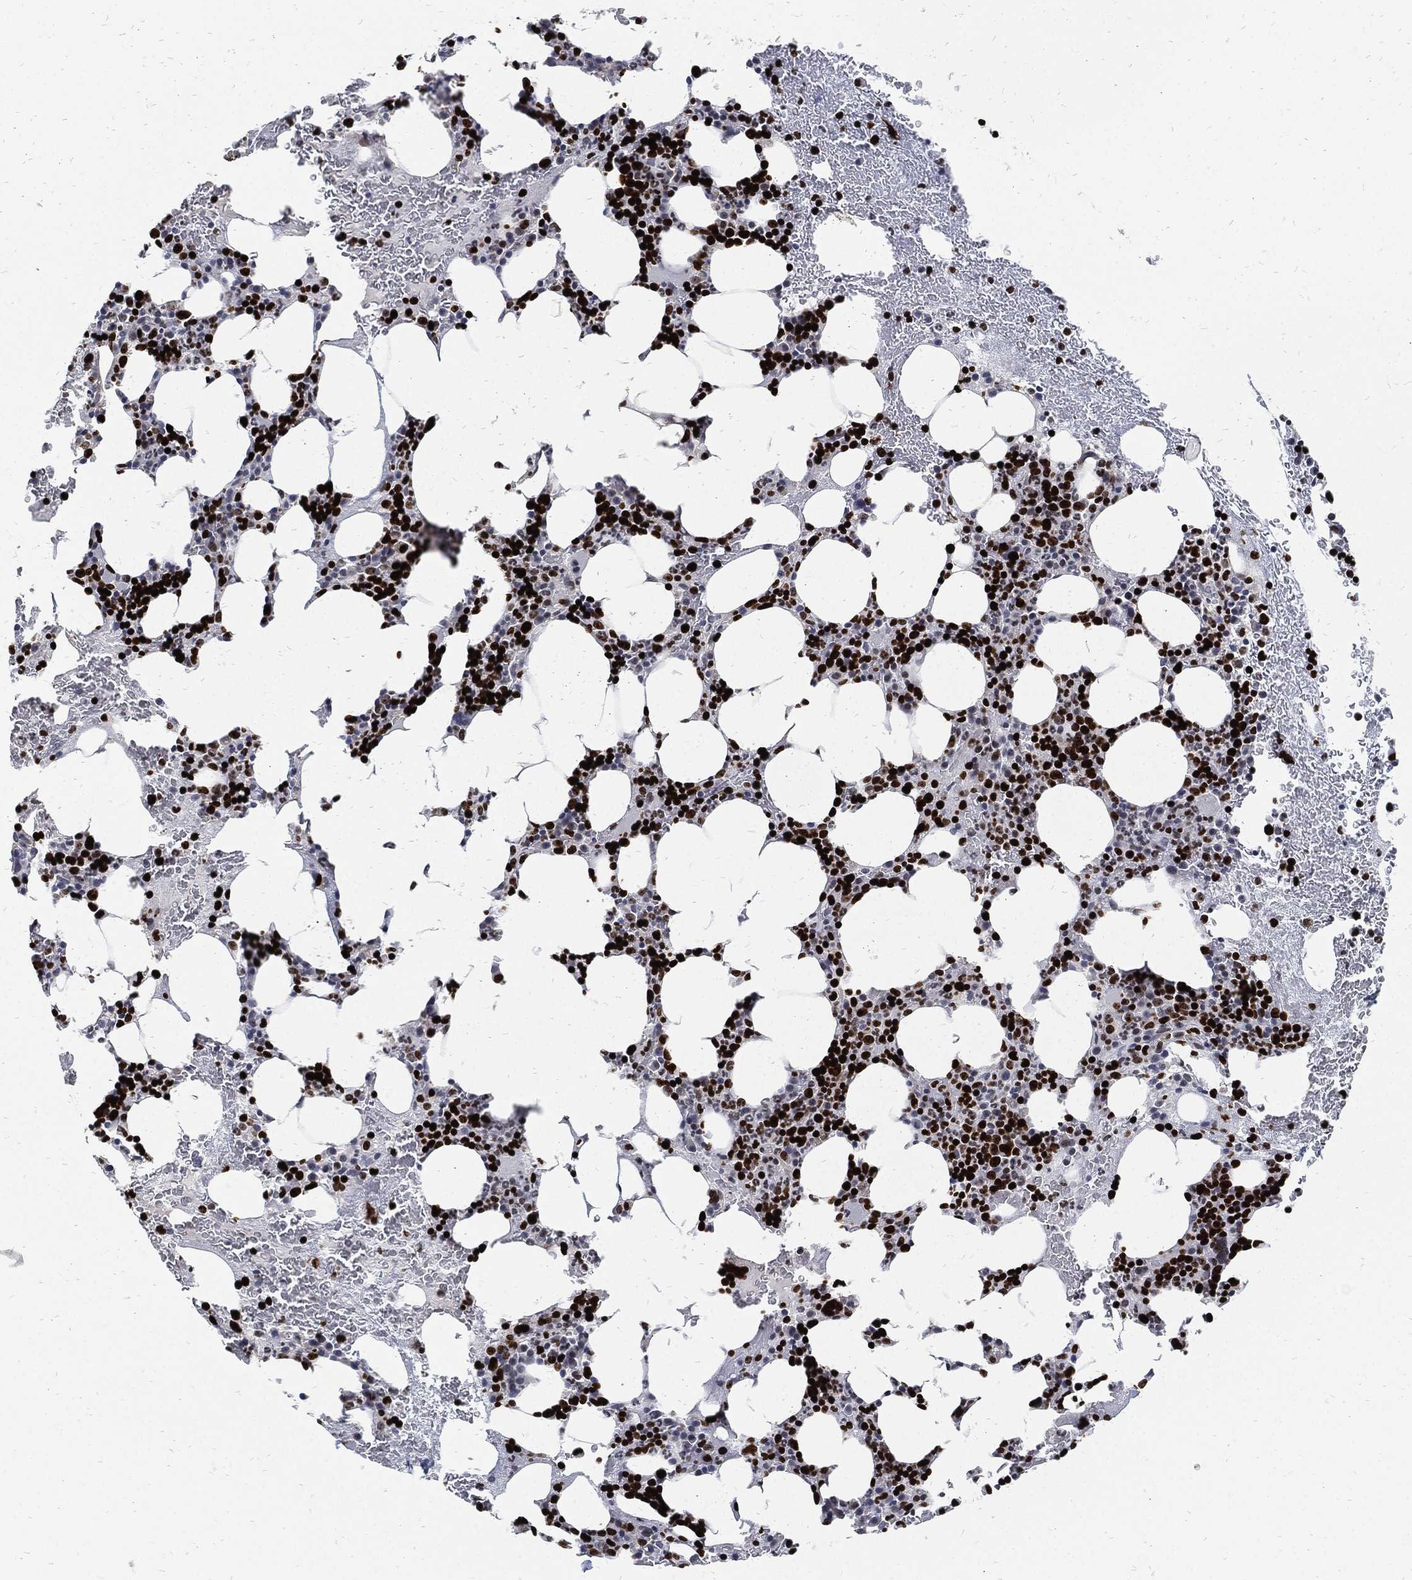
{"staining": {"intensity": "strong", "quantity": "25%-75%", "location": "nuclear"}, "tissue": "bone marrow", "cell_type": "Hematopoietic cells", "image_type": "normal", "snomed": [{"axis": "morphology", "description": "Normal tissue, NOS"}, {"axis": "topography", "description": "Bone marrow"}], "caption": "About 25%-75% of hematopoietic cells in benign human bone marrow show strong nuclear protein staining as visualized by brown immunohistochemical staining.", "gene": "MKI67", "patient": {"sex": "male", "age": 83}}